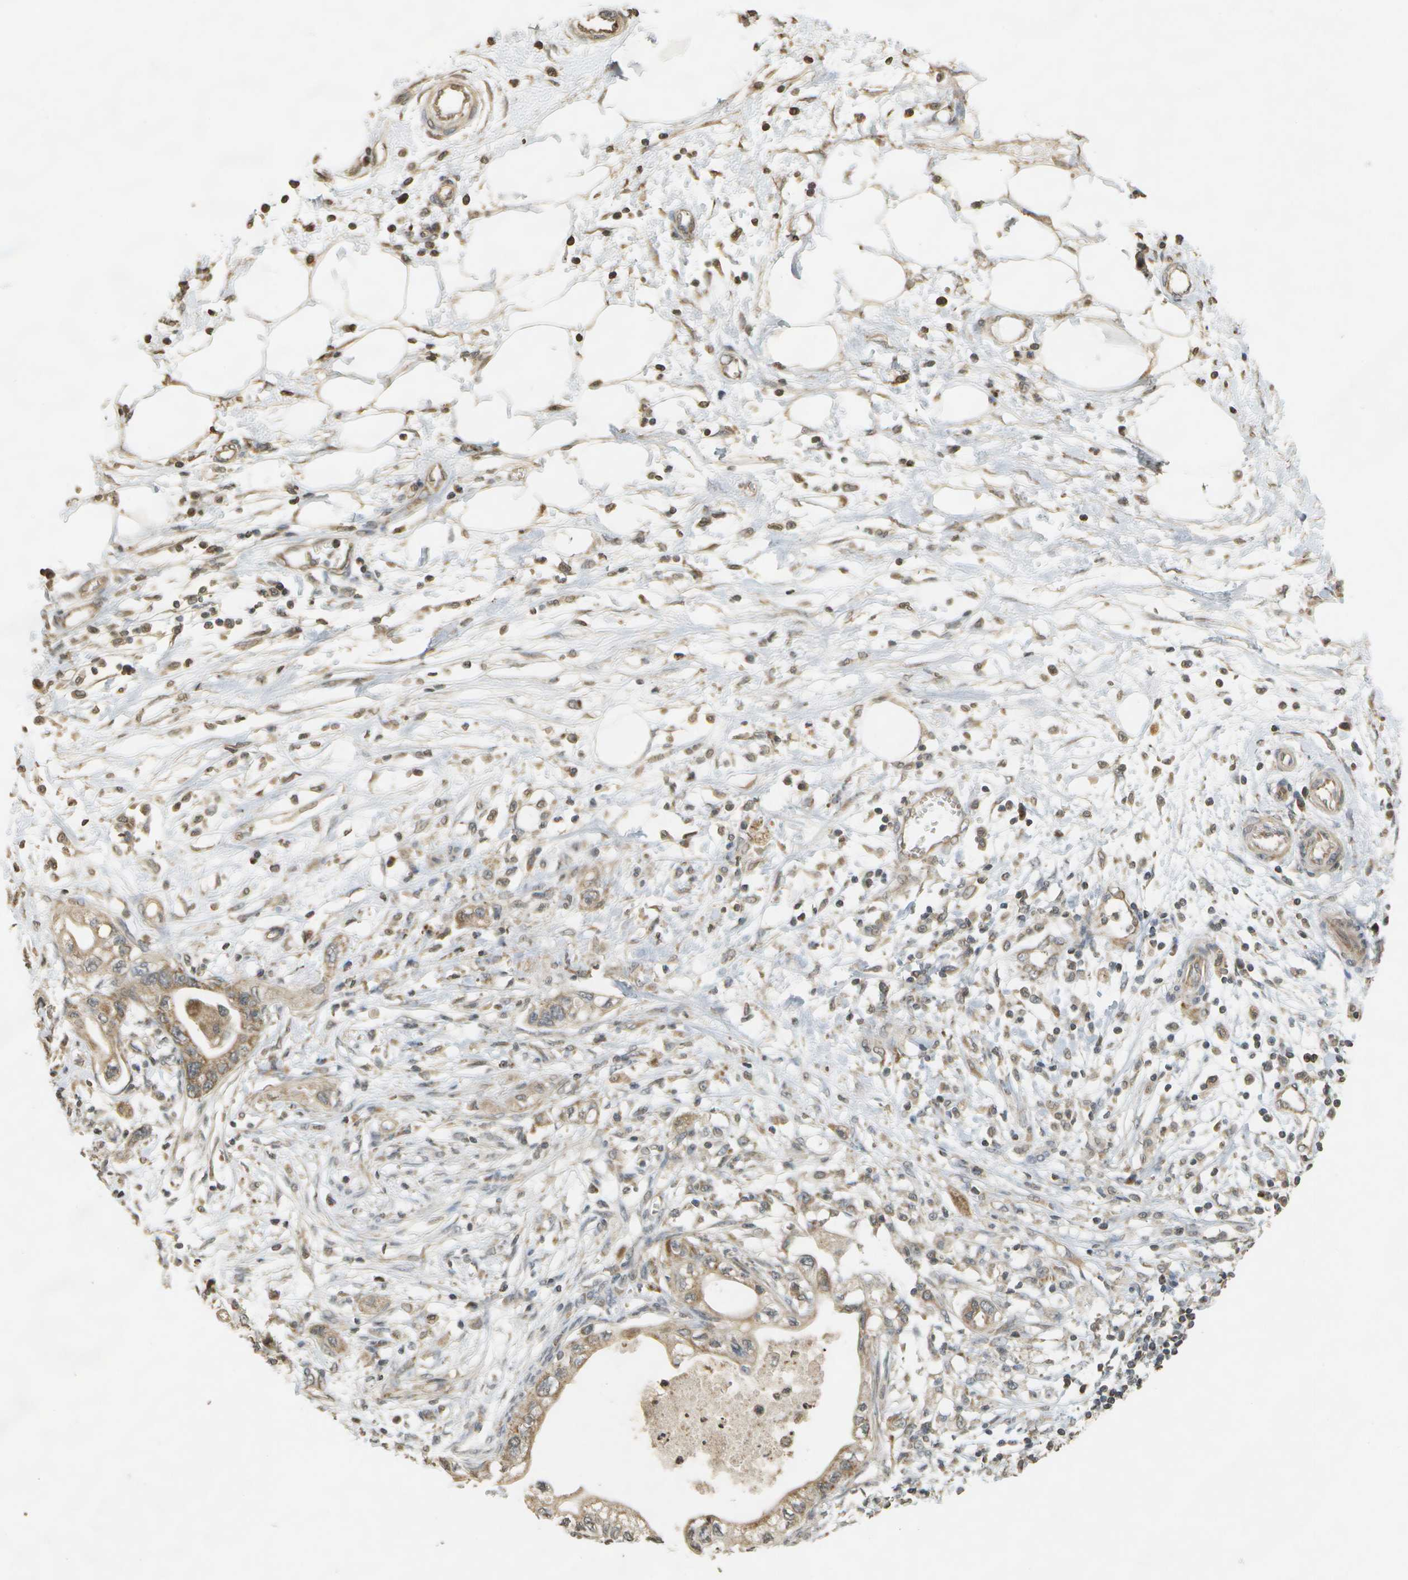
{"staining": {"intensity": "moderate", "quantity": ">75%", "location": "cytoplasmic/membranous"}, "tissue": "pancreatic cancer", "cell_type": "Tumor cells", "image_type": "cancer", "snomed": [{"axis": "morphology", "description": "Adenocarcinoma, NOS"}, {"axis": "topography", "description": "Pancreas"}], "caption": "IHC histopathology image of neoplastic tissue: adenocarcinoma (pancreatic) stained using immunohistochemistry (IHC) reveals medium levels of moderate protein expression localized specifically in the cytoplasmic/membranous of tumor cells, appearing as a cytoplasmic/membranous brown color.", "gene": "RAB21", "patient": {"sex": "male", "age": 56}}